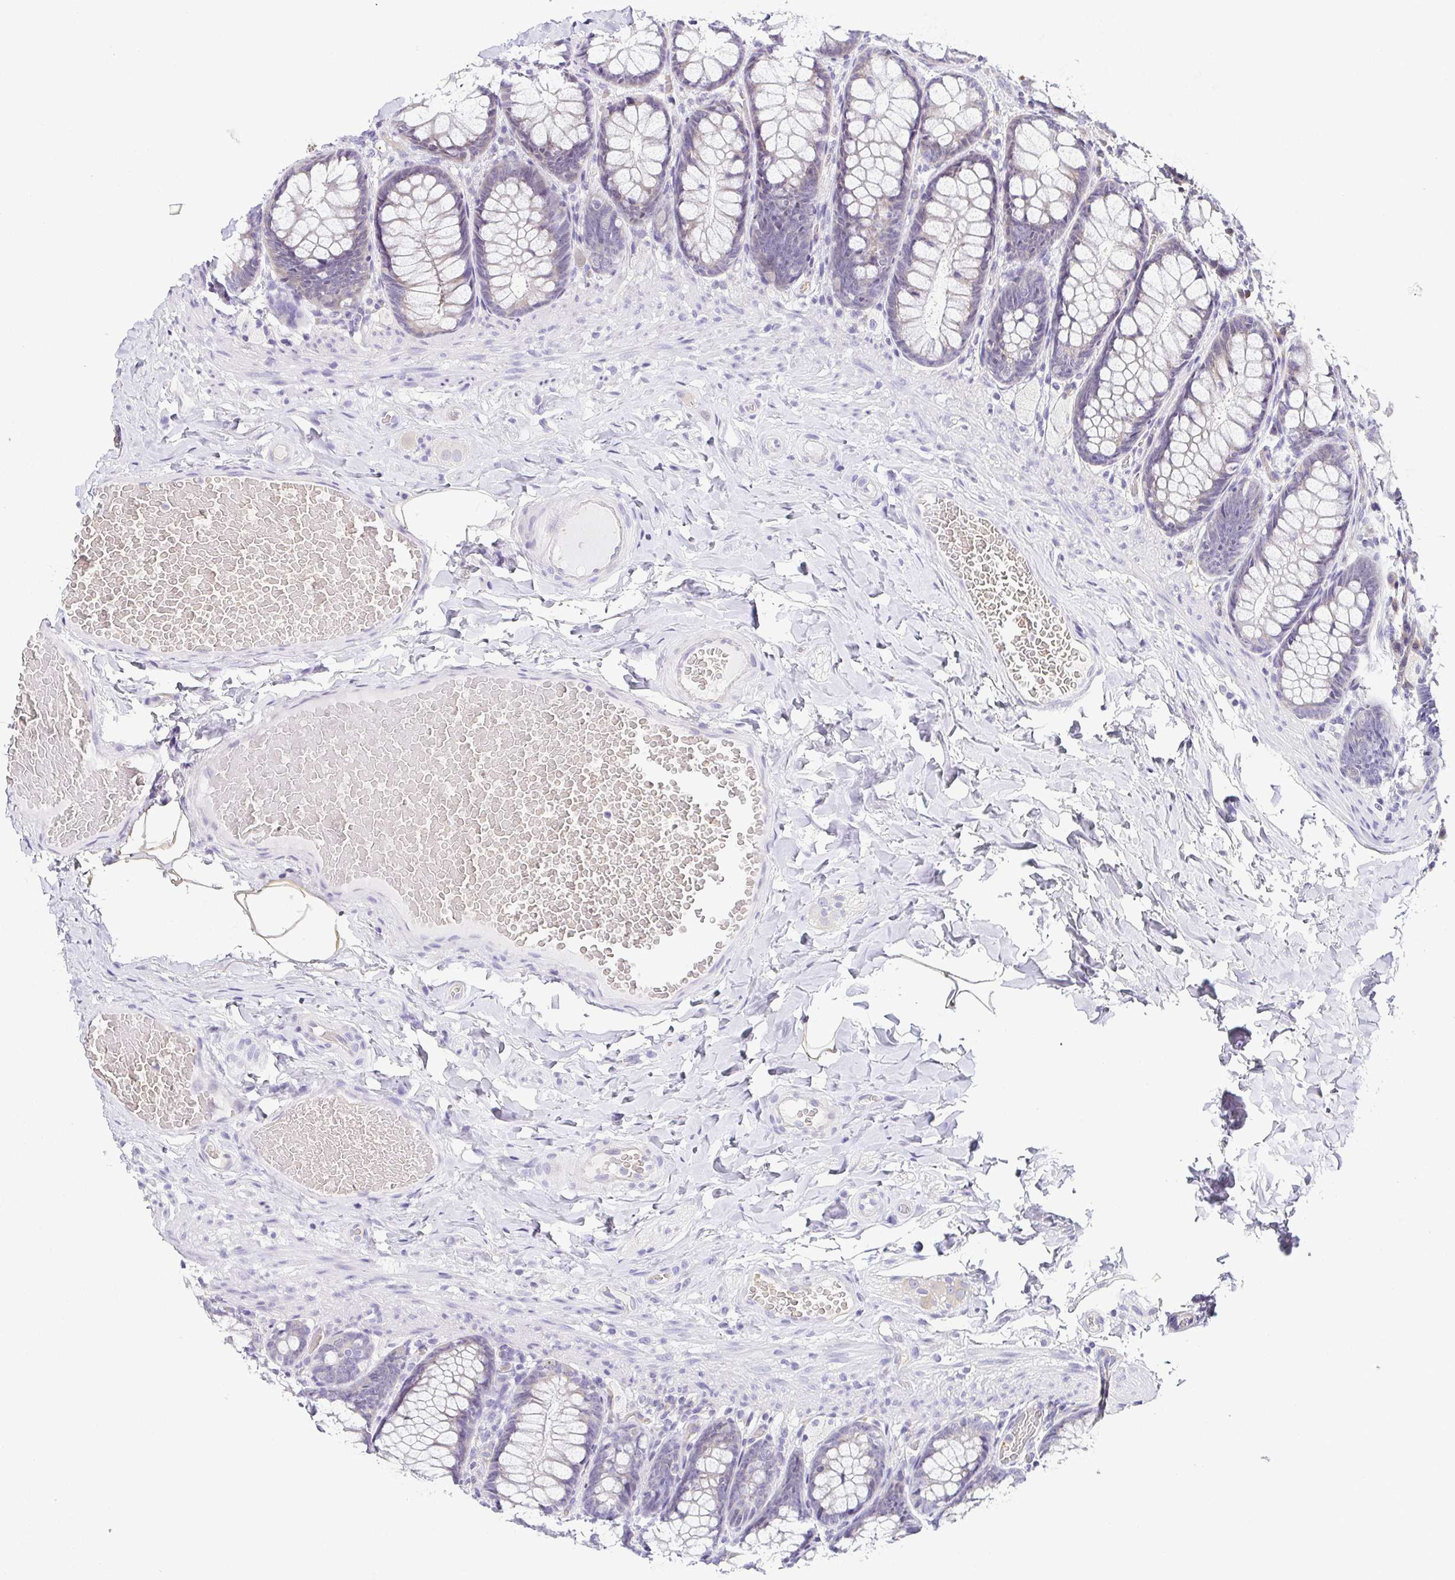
{"staining": {"intensity": "negative", "quantity": "none", "location": "none"}, "tissue": "colon", "cell_type": "Endothelial cells", "image_type": "normal", "snomed": [{"axis": "morphology", "description": "Normal tissue, NOS"}, {"axis": "topography", "description": "Colon"}], "caption": "The photomicrograph displays no significant positivity in endothelial cells of colon.", "gene": "FAM162B", "patient": {"sex": "male", "age": 47}}